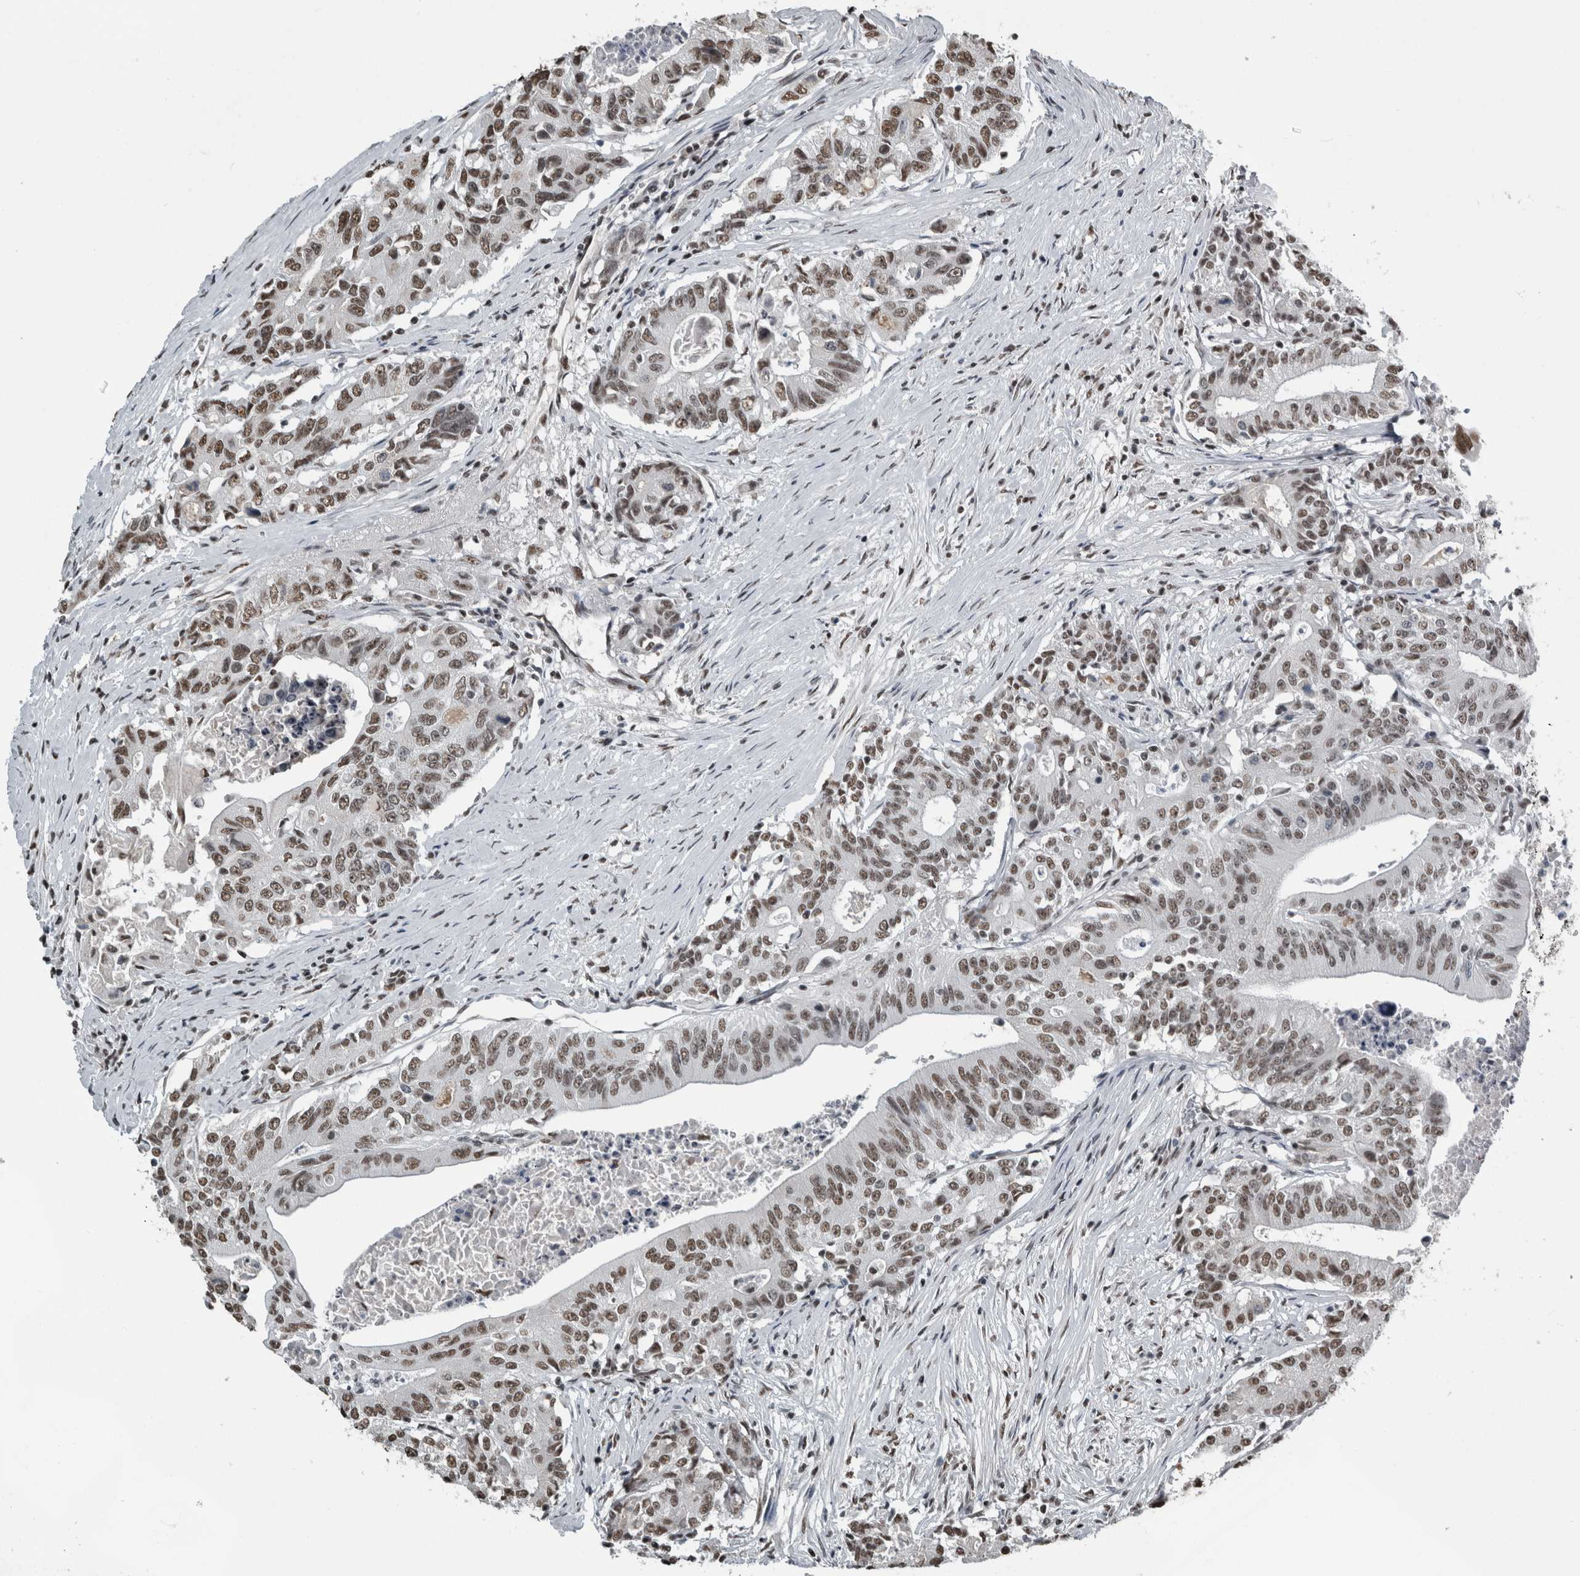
{"staining": {"intensity": "moderate", "quantity": ">75%", "location": "nuclear"}, "tissue": "colorectal cancer", "cell_type": "Tumor cells", "image_type": "cancer", "snomed": [{"axis": "morphology", "description": "Adenocarcinoma, NOS"}, {"axis": "topography", "description": "Colon"}], "caption": "This photomicrograph shows IHC staining of human colorectal cancer, with medium moderate nuclear expression in about >75% of tumor cells.", "gene": "TGS1", "patient": {"sex": "female", "age": 77}}